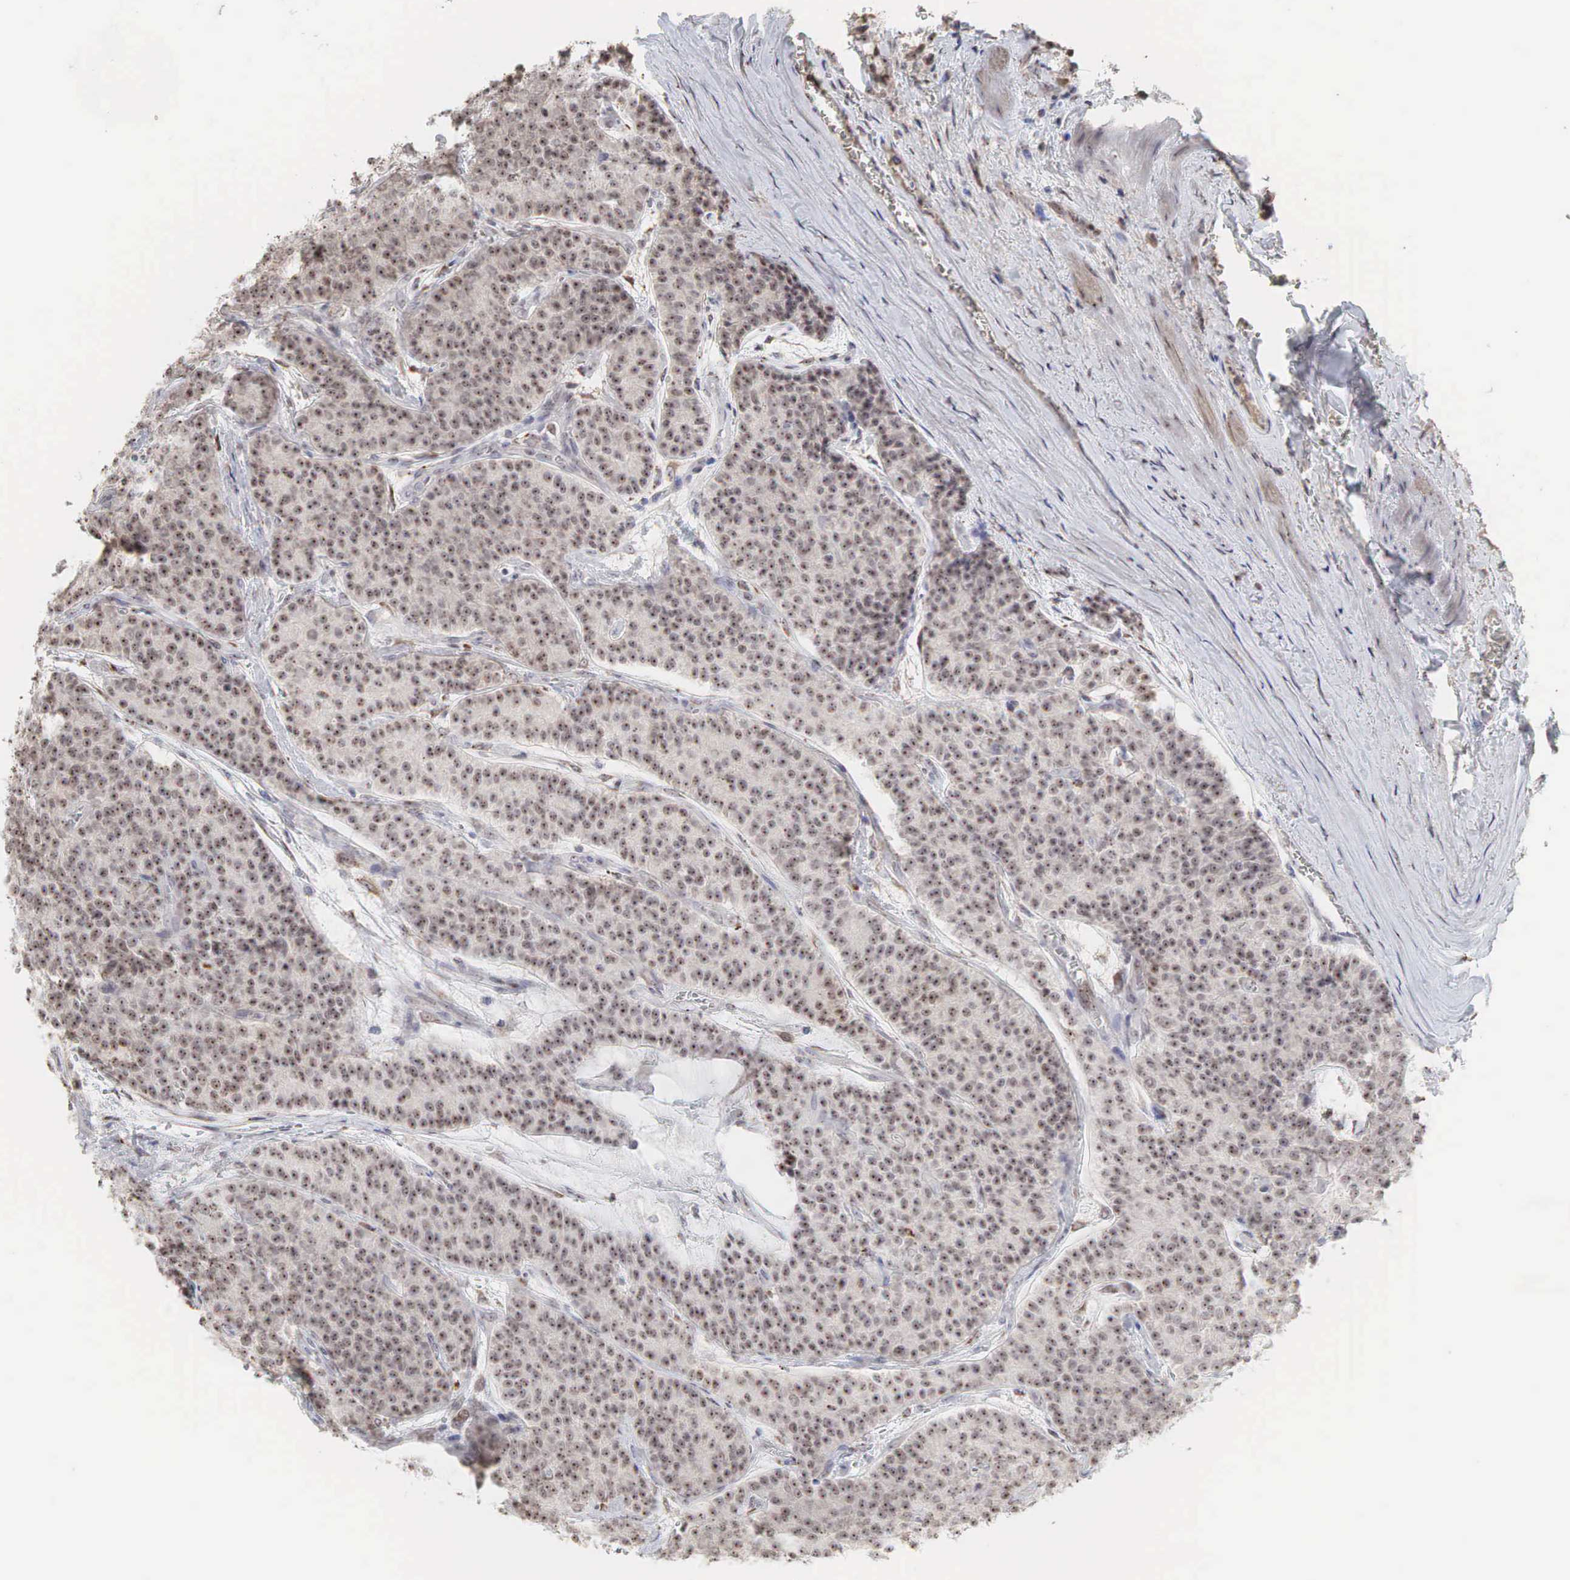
{"staining": {"intensity": "strong", "quantity": ">75%", "location": "cytoplasmic/membranous,nuclear"}, "tissue": "carcinoid", "cell_type": "Tumor cells", "image_type": "cancer", "snomed": [{"axis": "morphology", "description": "Carcinoid, malignant, NOS"}, {"axis": "topography", "description": "Stomach"}], "caption": "Human carcinoid (malignant) stained with a brown dye exhibits strong cytoplasmic/membranous and nuclear positive staining in approximately >75% of tumor cells.", "gene": "DKC1", "patient": {"sex": "female", "age": 76}}